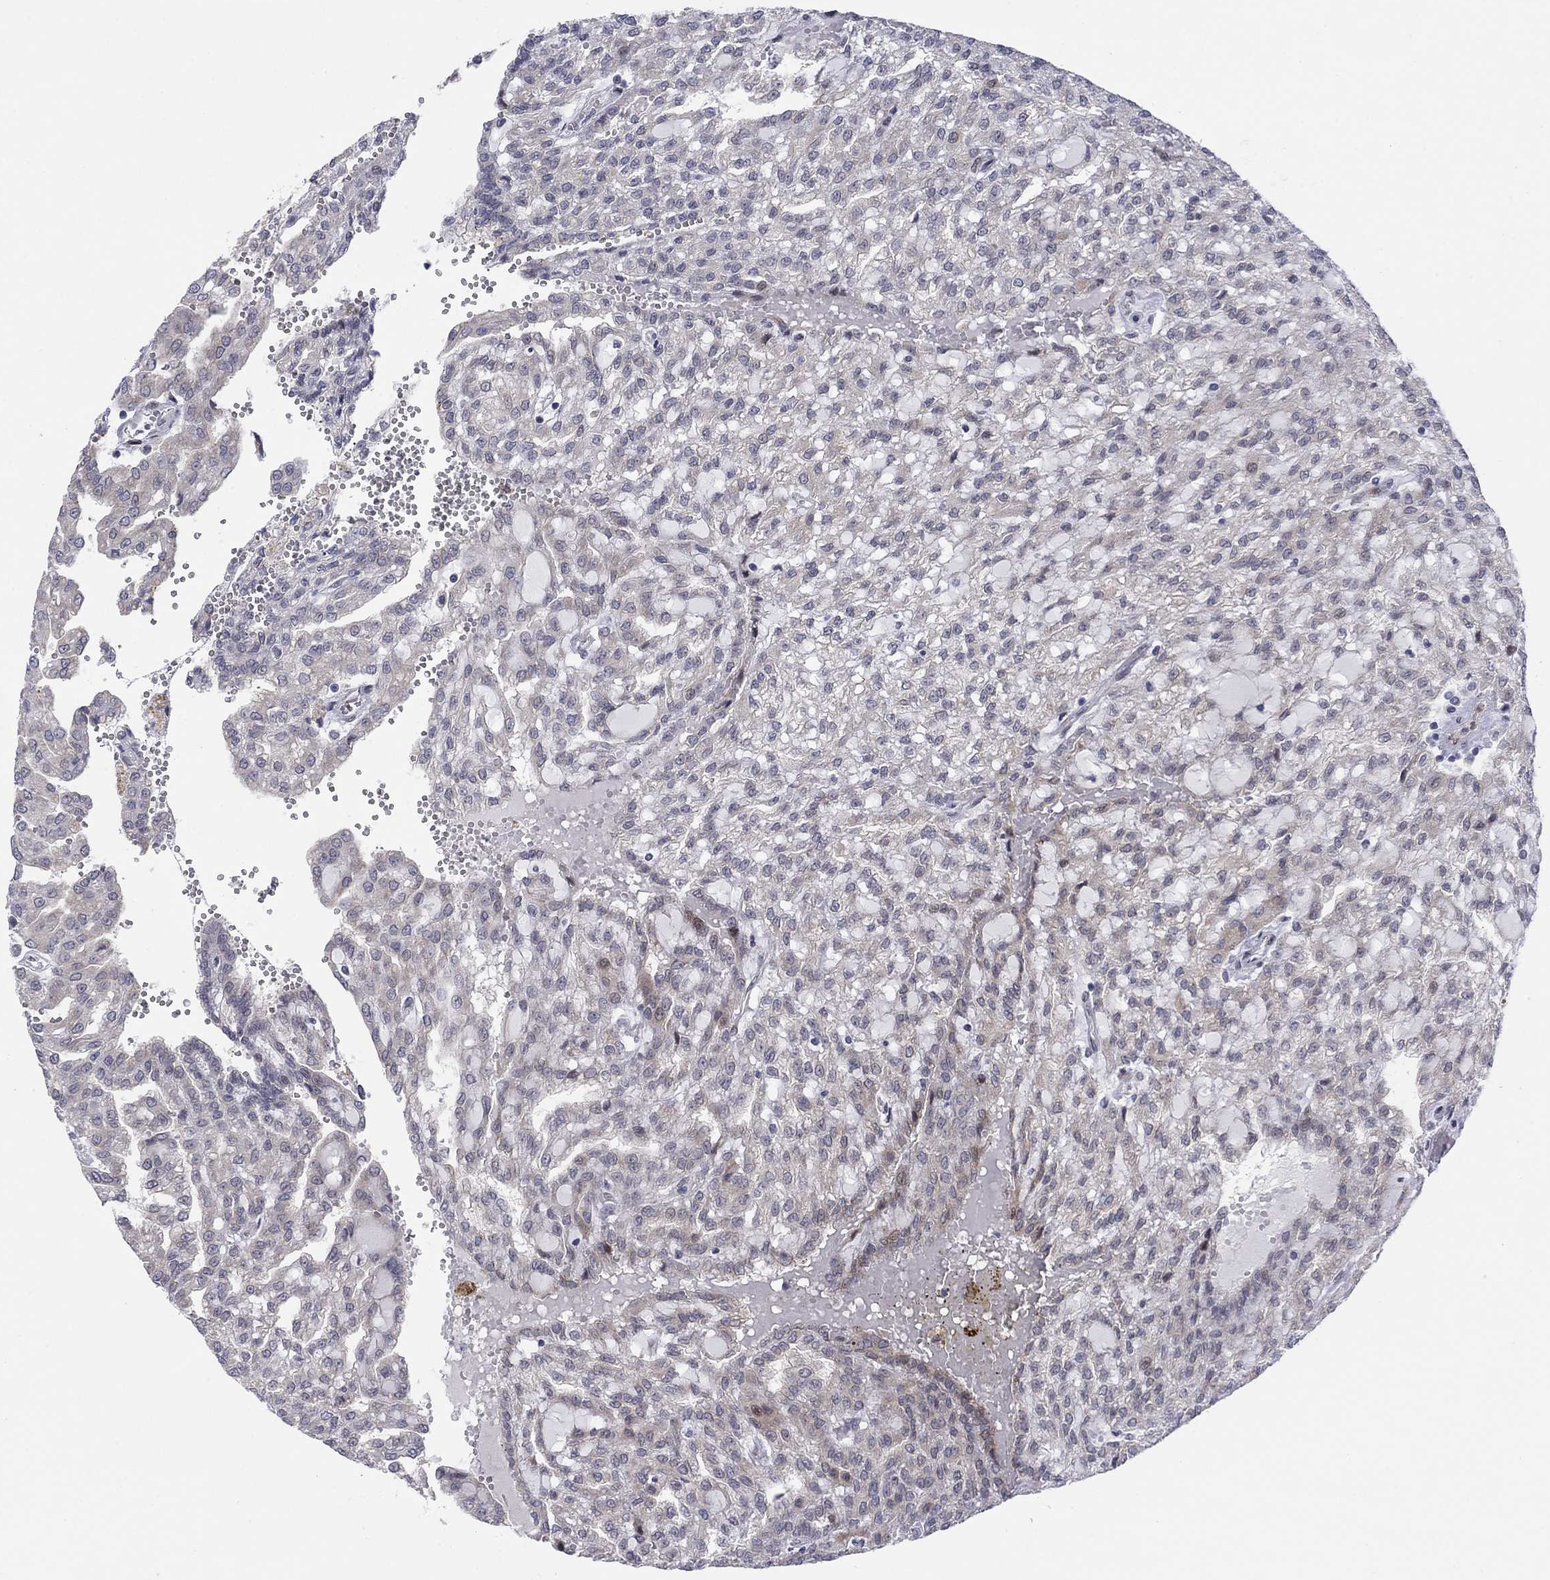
{"staining": {"intensity": "negative", "quantity": "none", "location": "none"}, "tissue": "renal cancer", "cell_type": "Tumor cells", "image_type": "cancer", "snomed": [{"axis": "morphology", "description": "Adenocarcinoma, NOS"}, {"axis": "topography", "description": "Kidney"}], "caption": "Immunohistochemistry image of neoplastic tissue: human renal adenocarcinoma stained with DAB (3,3'-diaminobenzidine) exhibits no significant protein positivity in tumor cells.", "gene": "TTC21B", "patient": {"sex": "male", "age": 63}}